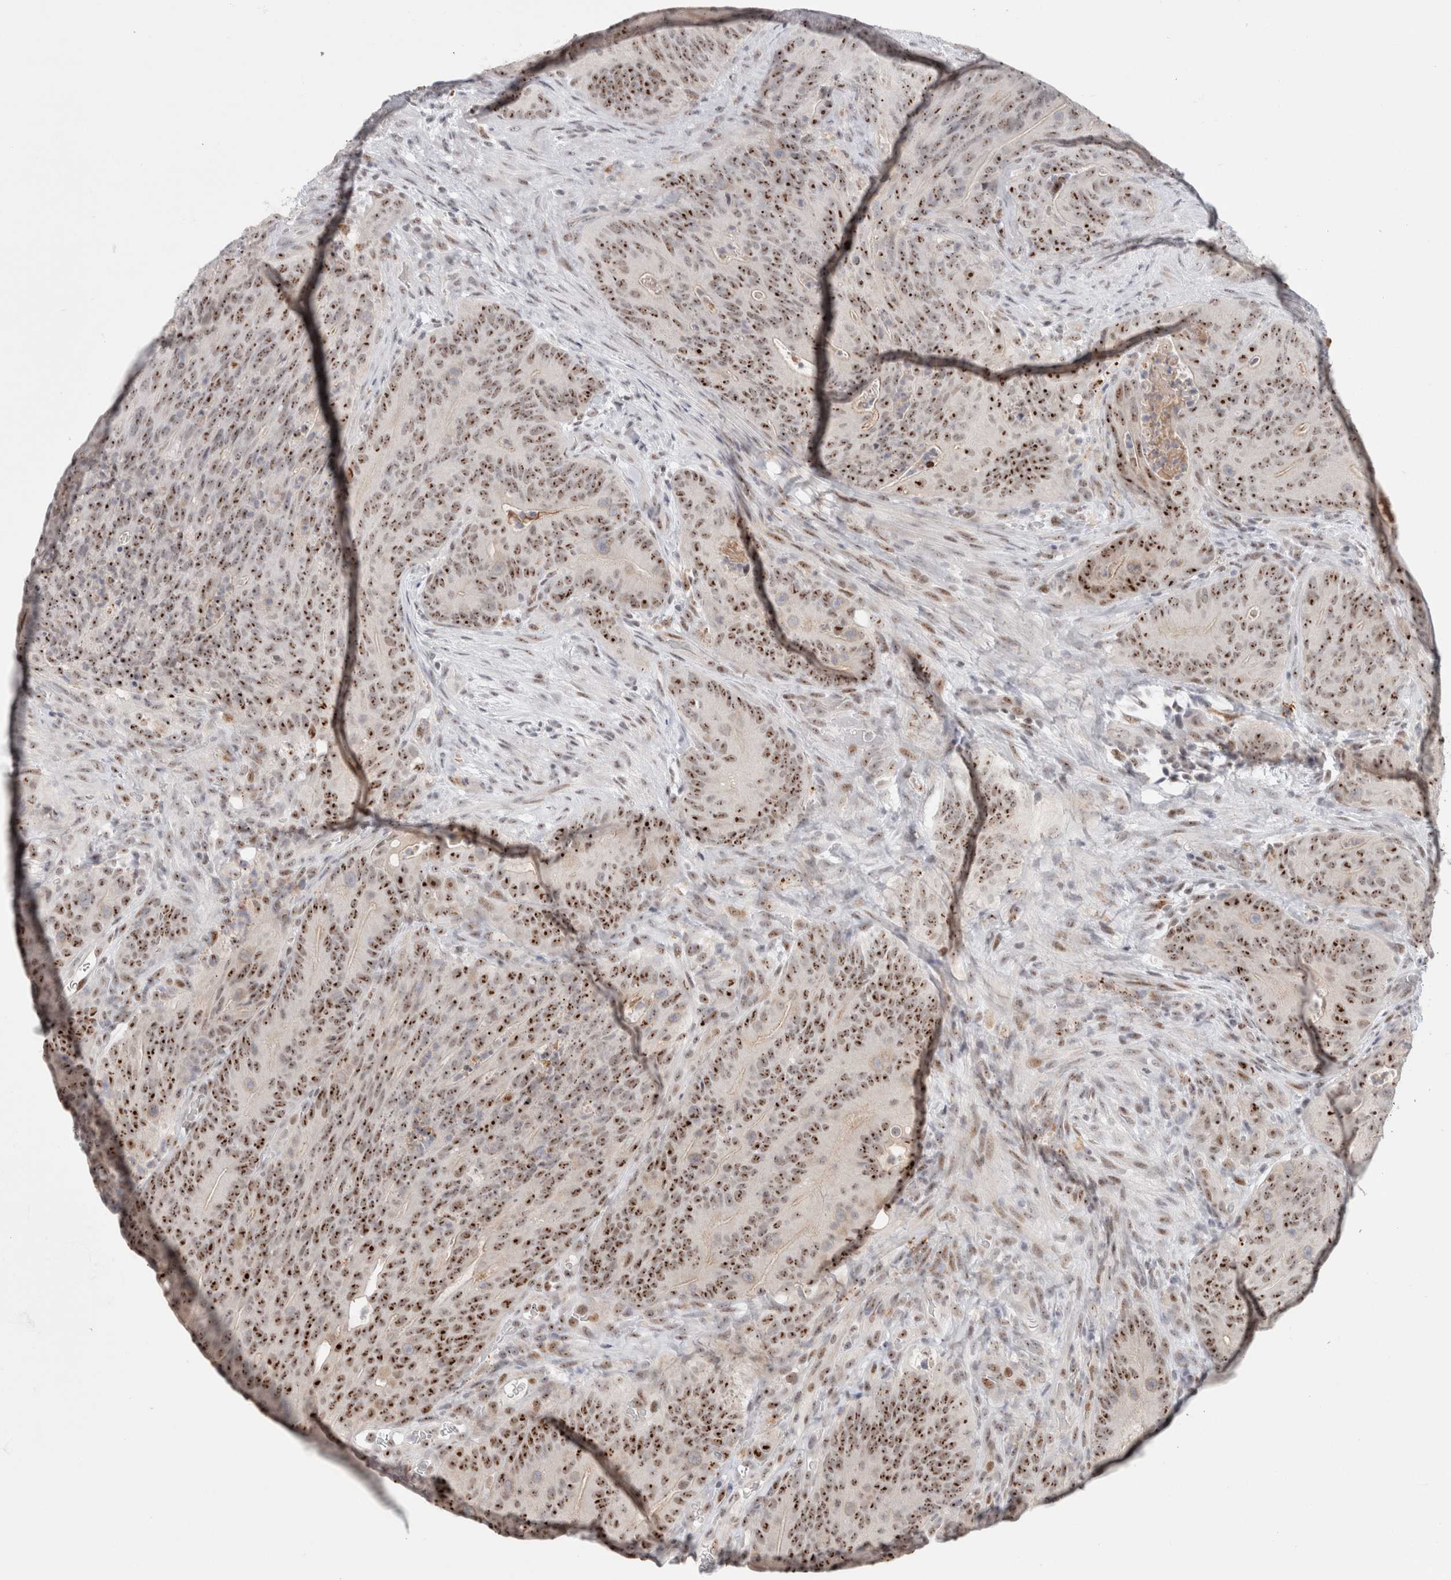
{"staining": {"intensity": "strong", "quantity": ">75%", "location": "nuclear"}, "tissue": "colorectal cancer", "cell_type": "Tumor cells", "image_type": "cancer", "snomed": [{"axis": "morphology", "description": "Normal tissue, NOS"}, {"axis": "topography", "description": "Colon"}], "caption": "Immunohistochemistry (DAB) staining of human colorectal cancer shows strong nuclear protein expression in about >75% of tumor cells.", "gene": "SENP6", "patient": {"sex": "female", "age": 82}}